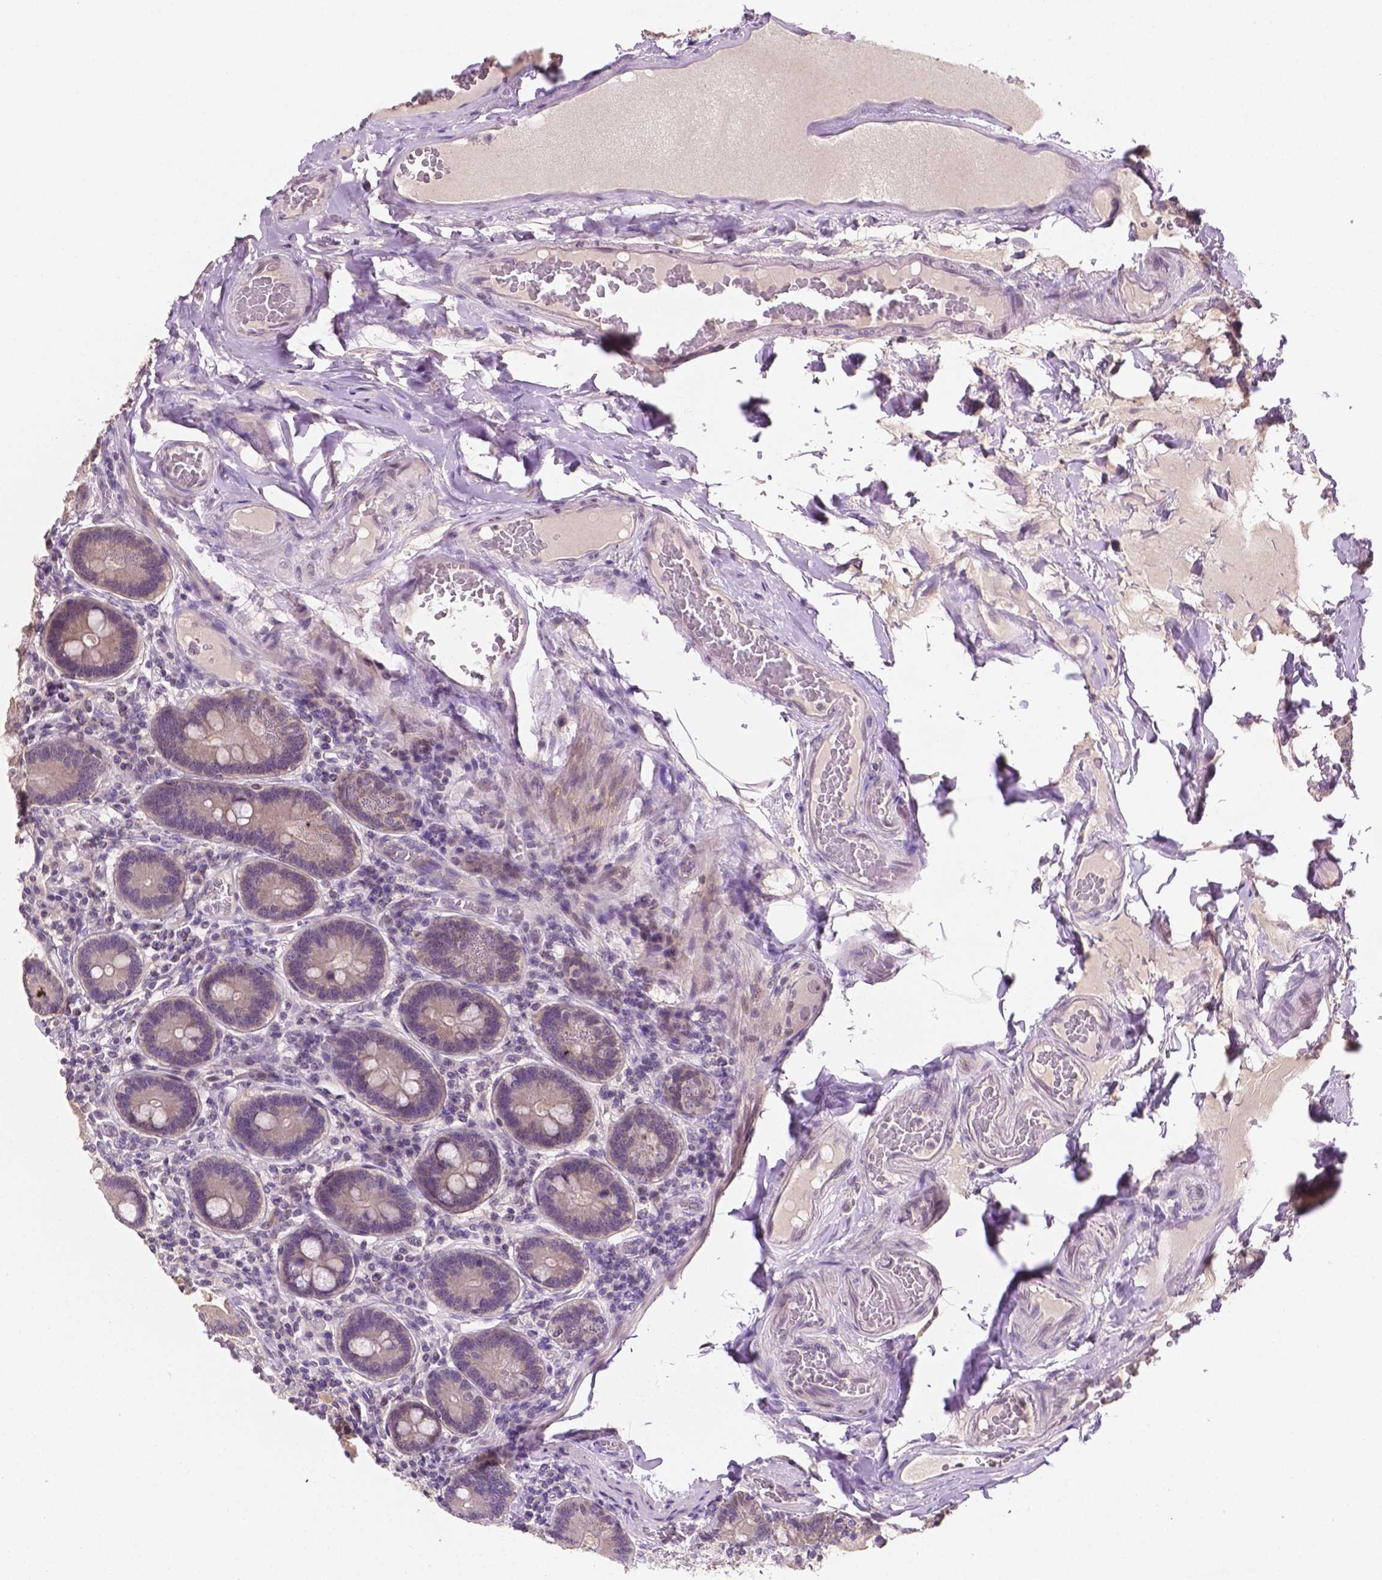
{"staining": {"intensity": "weak", "quantity": ">75%", "location": "cytoplasmic/membranous"}, "tissue": "duodenum", "cell_type": "Glandular cells", "image_type": "normal", "snomed": [{"axis": "morphology", "description": "Normal tissue, NOS"}, {"axis": "topography", "description": "Duodenum"}], "caption": "High-magnification brightfield microscopy of unremarkable duodenum stained with DAB (3,3'-diaminobenzidine) (brown) and counterstained with hematoxylin (blue). glandular cells exhibit weak cytoplasmic/membranous expression is appreciated in approximately>75% of cells.", "gene": "MROH6", "patient": {"sex": "female", "age": 62}}